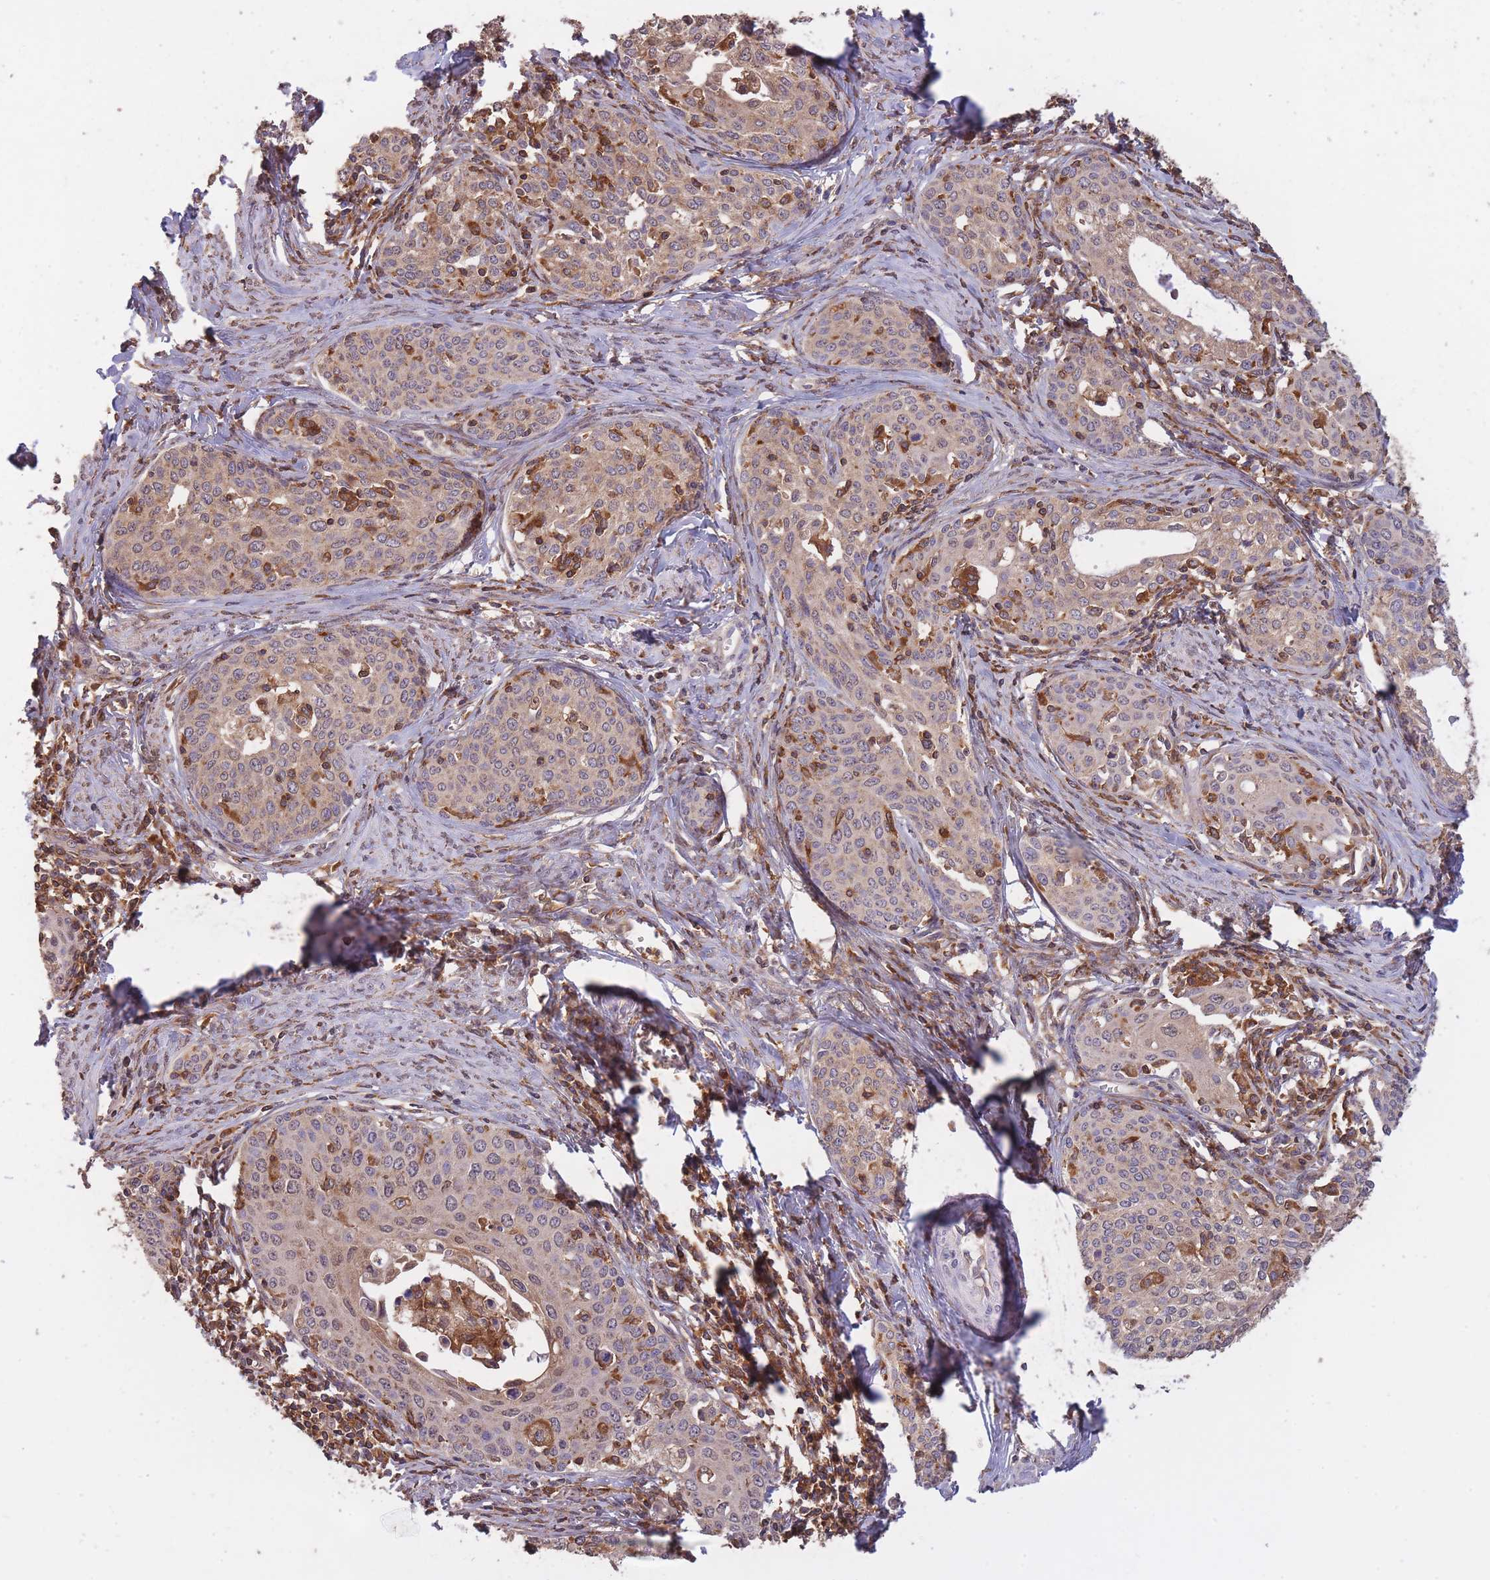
{"staining": {"intensity": "weak", "quantity": "25%-75%", "location": "cytoplasmic/membranous"}, "tissue": "cervical cancer", "cell_type": "Tumor cells", "image_type": "cancer", "snomed": [{"axis": "morphology", "description": "Squamous cell carcinoma, NOS"}, {"axis": "morphology", "description": "Adenocarcinoma, NOS"}, {"axis": "topography", "description": "Cervix"}], "caption": "Weak cytoplasmic/membranous expression is present in approximately 25%-75% of tumor cells in squamous cell carcinoma (cervical).", "gene": "GMIP", "patient": {"sex": "female", "age": 52}}